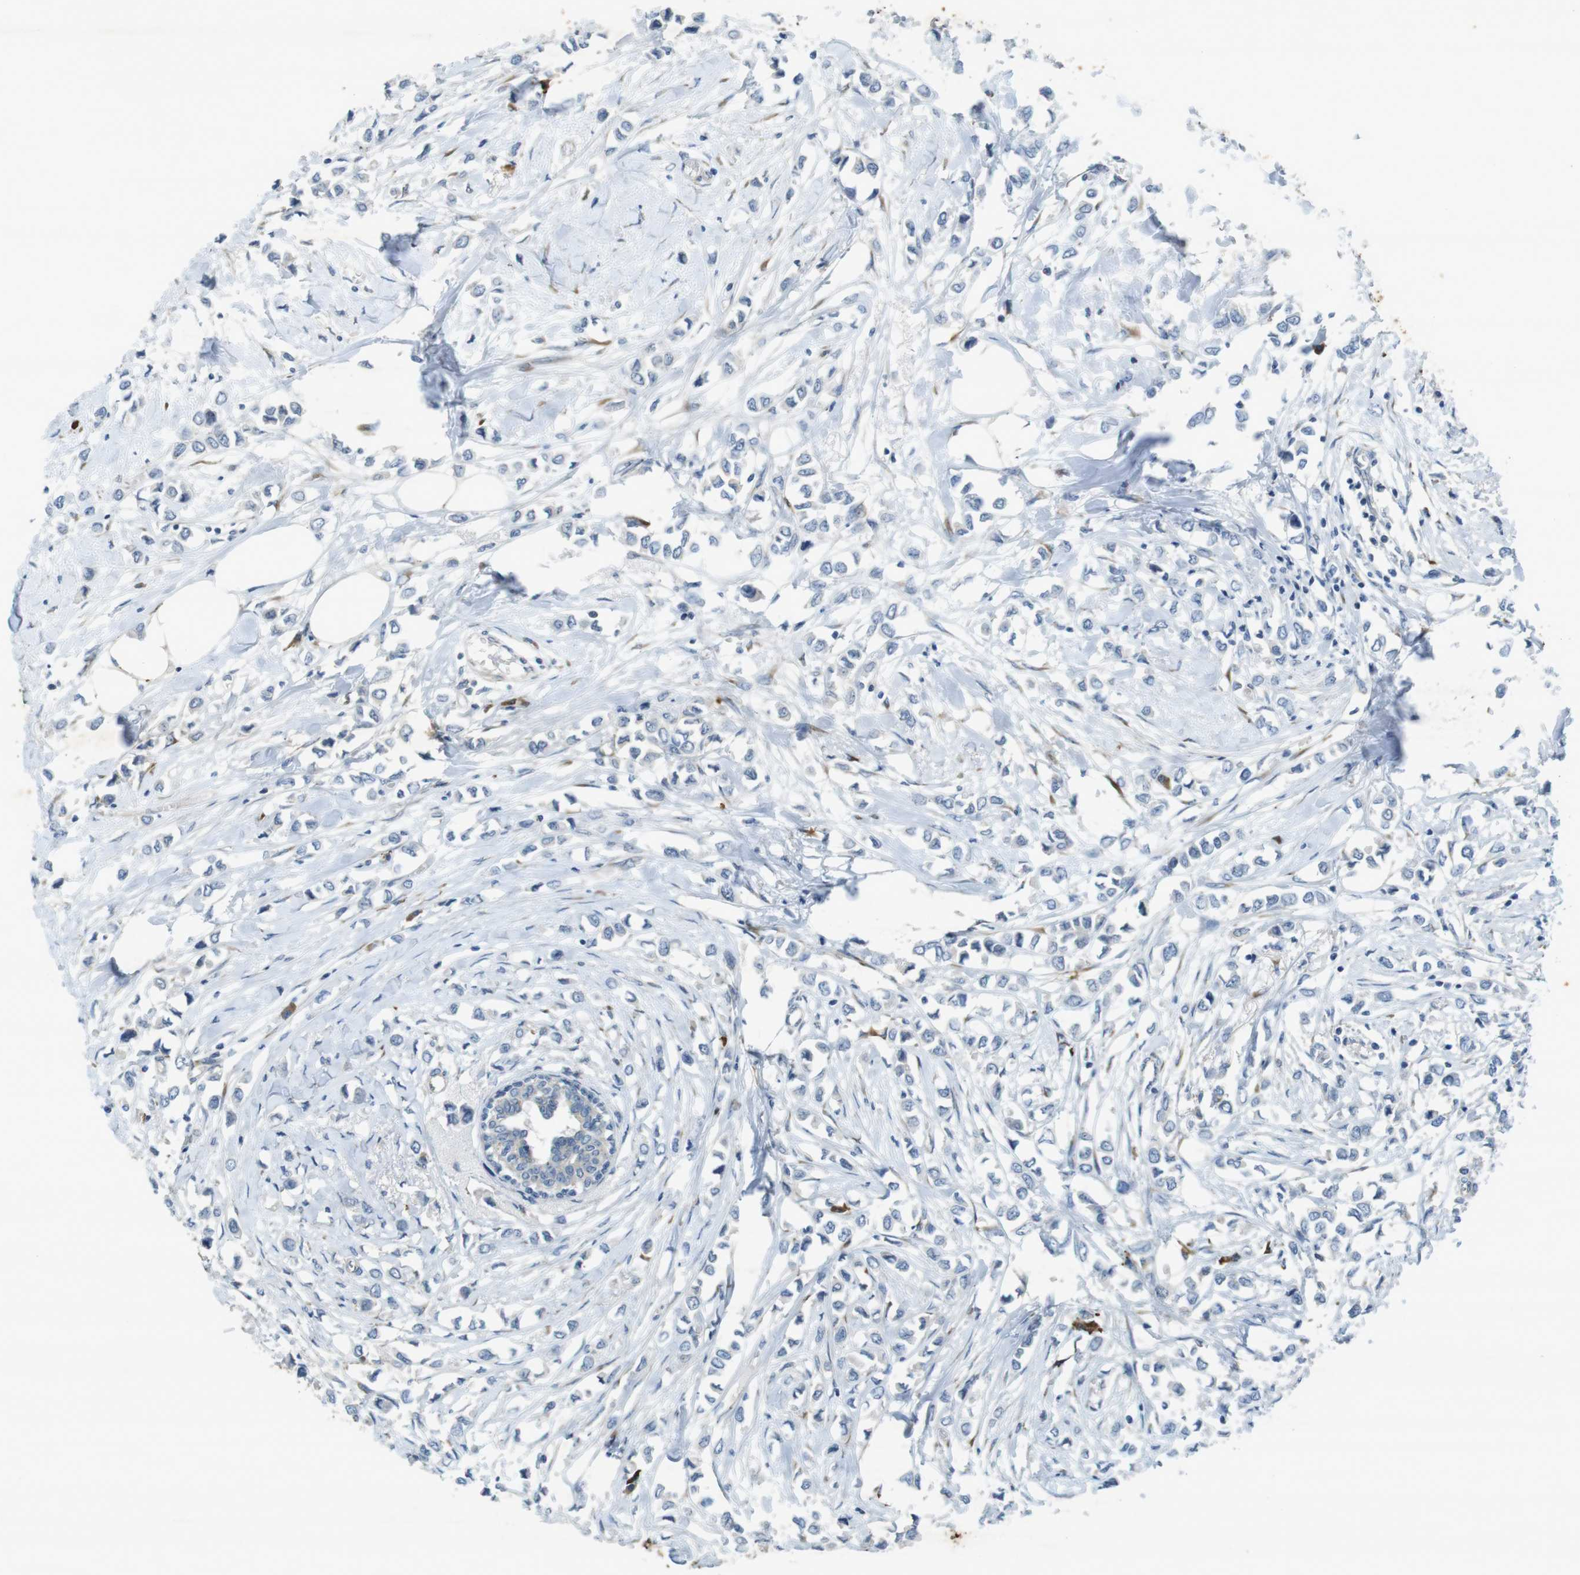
{"staining": {"intensity": "negative", "quantity": "none", "location": "none"}, "tissue": "breast cancer", "cell_type": "Tumor cells", "image_type": "cancer", "snomed": [{"axis": "morphology", "description": "Lobular carcinoma"}, {"axis": "topography", "description": "Breast"}], "caption": "Immunohistochemistry photomicrograph of human breast lobular carcinoma stained for a protein (brown), which shows no staining in tumor cells.", "gene": "FLCN", "patient": {"sex": "female", "age": 51}}